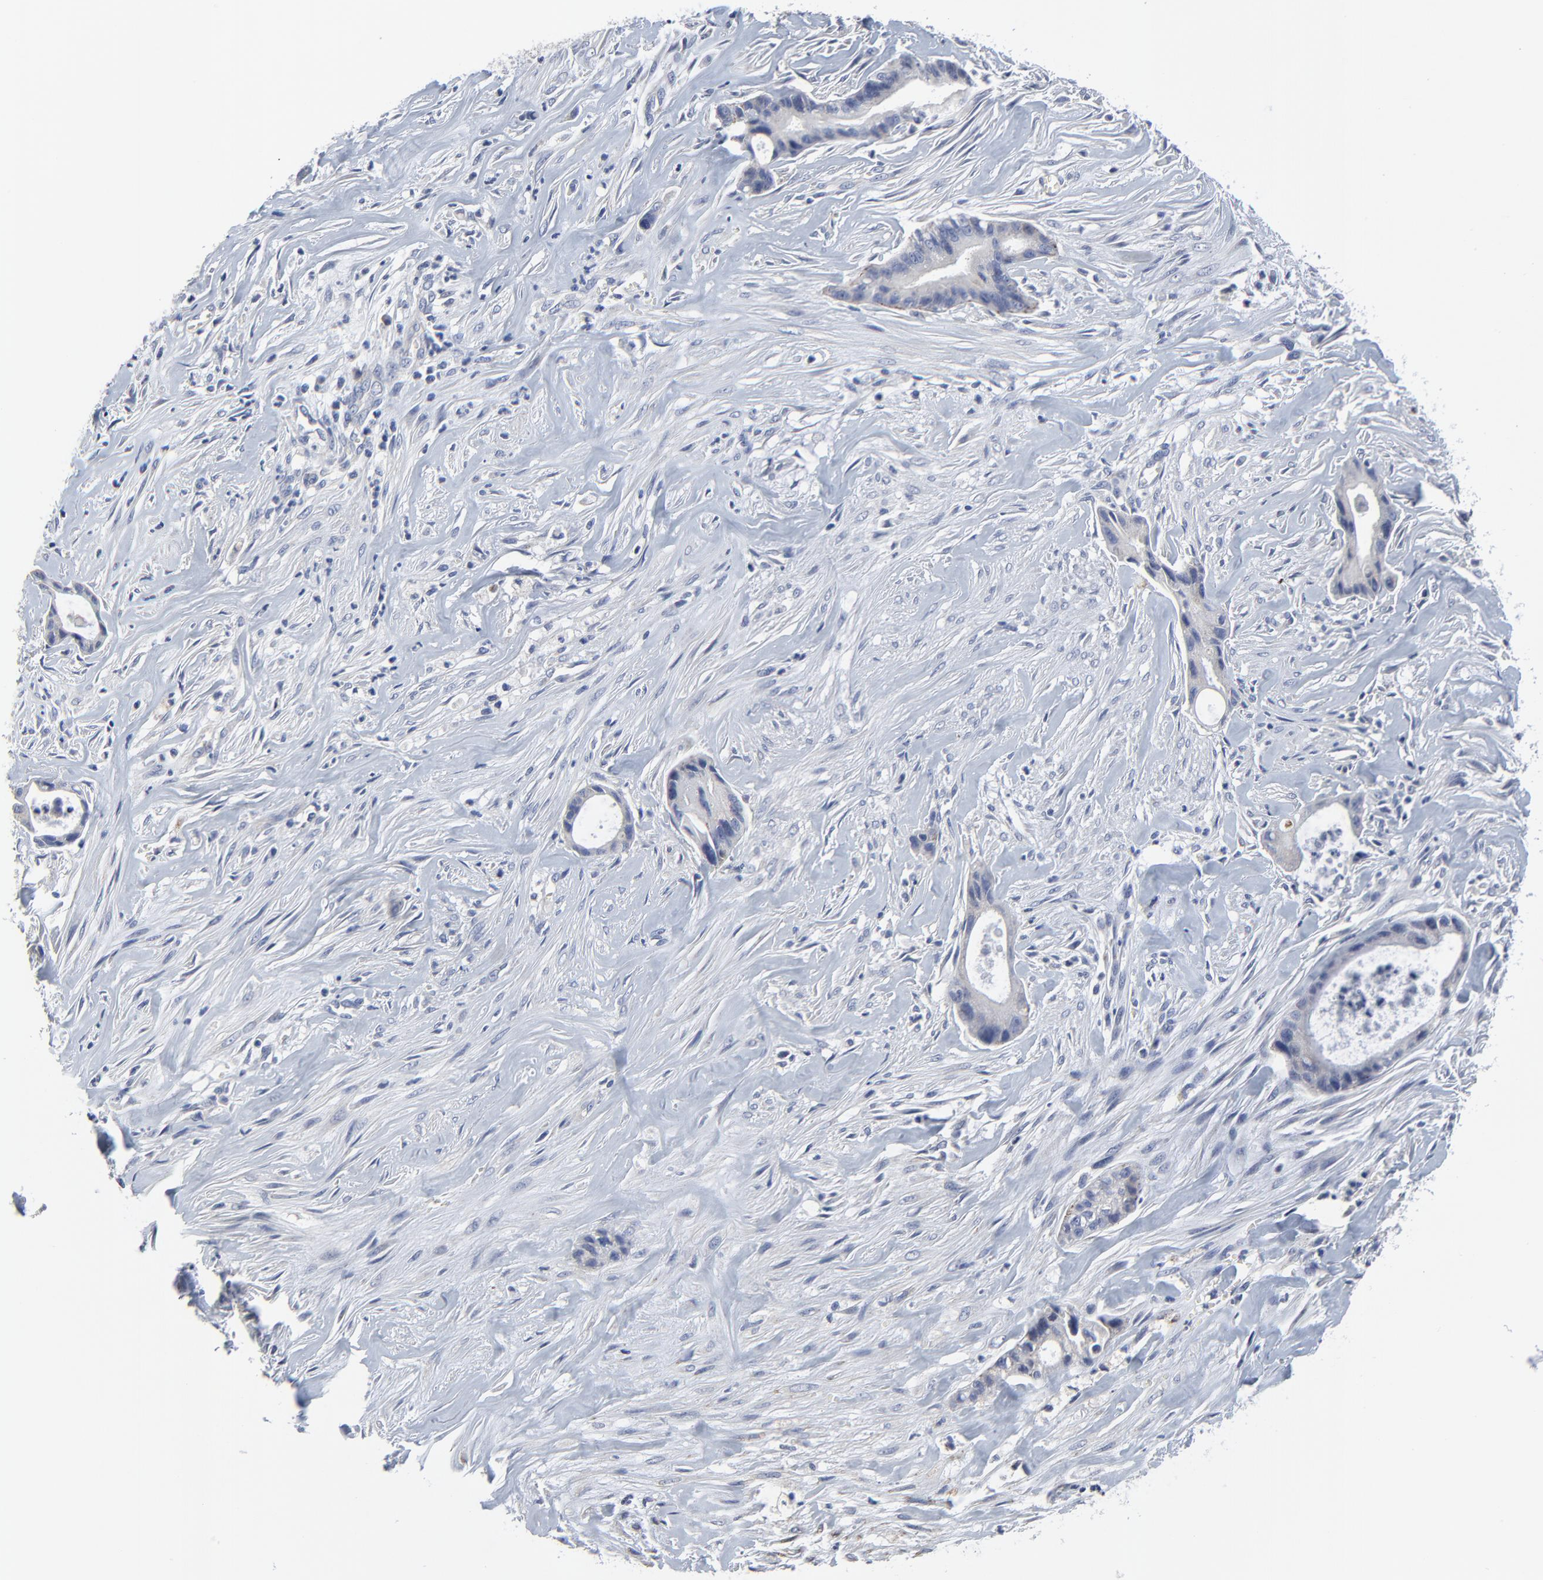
{"staining": {"intensity": "negative", "quantity": "none", "location": "none"}, "tissue": "liver cancer", "cell_type": "Tumor cells", "image_type": "cancer", "snomed": [{"axis": "morphology", "description": "Cholangiocarcinoma"}, {"axis": "topography", "description": "Liver"}], "caption": "The photomicrograph reveals no significant staining in tumor cells of liver cancer (cholangiocarcinoma).", "gene": "DHRSX", "patient": {"sex": "female", "age": 55}}